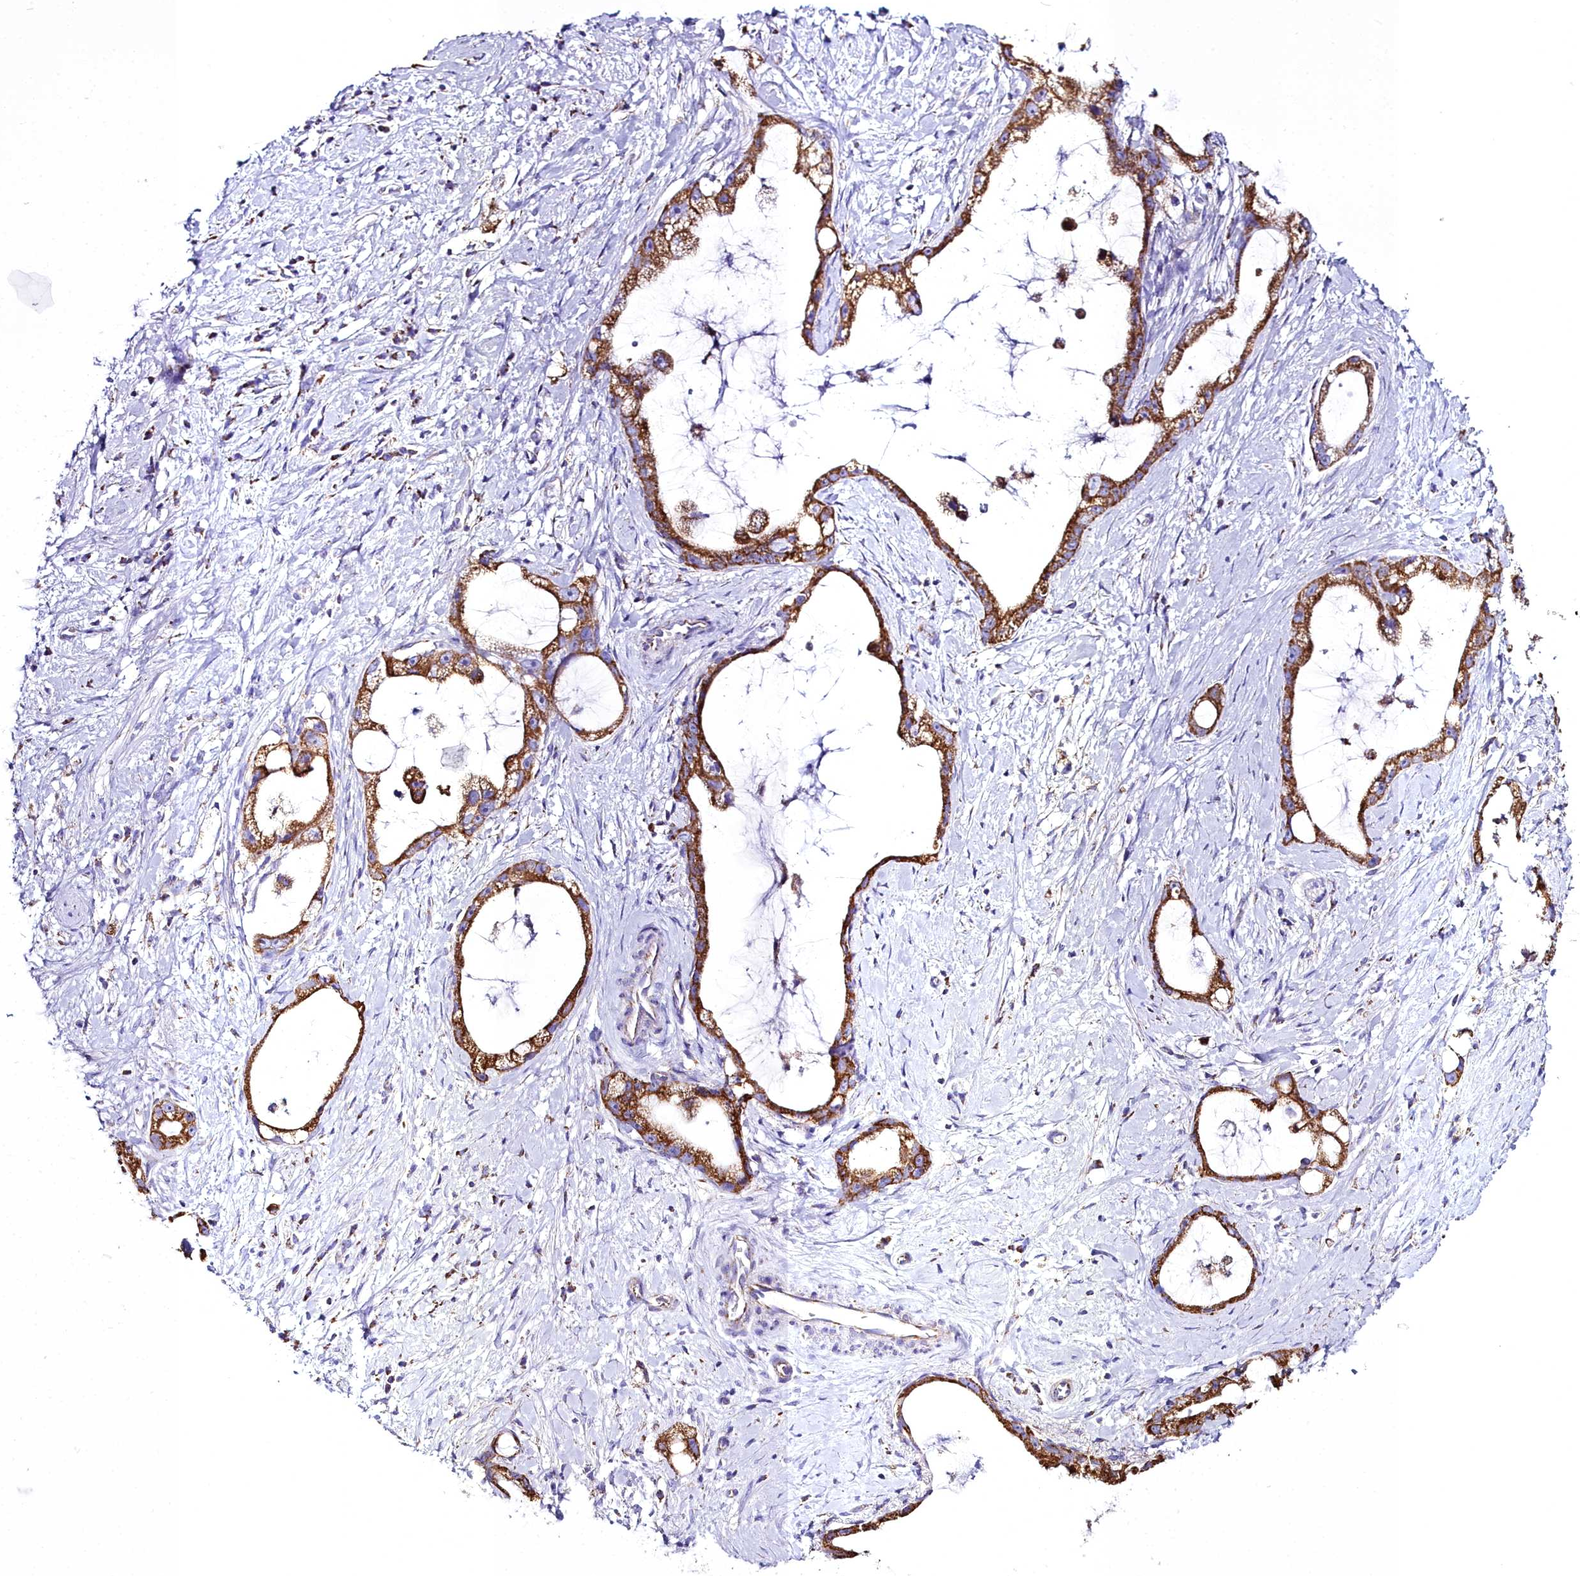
{"staining": {"intensity": "strong", "quantity": ">75%", "location": "cytoplasmic/membranous"}, "tissue": "stomach cancer", "cell_type": "Tumor cells", "image_type": "cancer", "snomed": [{"axis": "morphology", "description": "Adenocarcinoma, NOS"}, {"axis": "topography", "description": "Stomach"}], "caption": "Immunohistochemistry staining of stomach adenocarcinoma, which displays high levels of strong cytoplasmic/membranous staining in about >75% of tumor cells indicating strong cytoplasmic/membranous protein positivity. The staining was performed using DAB (brown) for protein detection and nuclei were counterstained in hematoxylin (blue).", "gene": "WDFY3", "patient": {"sex": "male", "age": 55}}